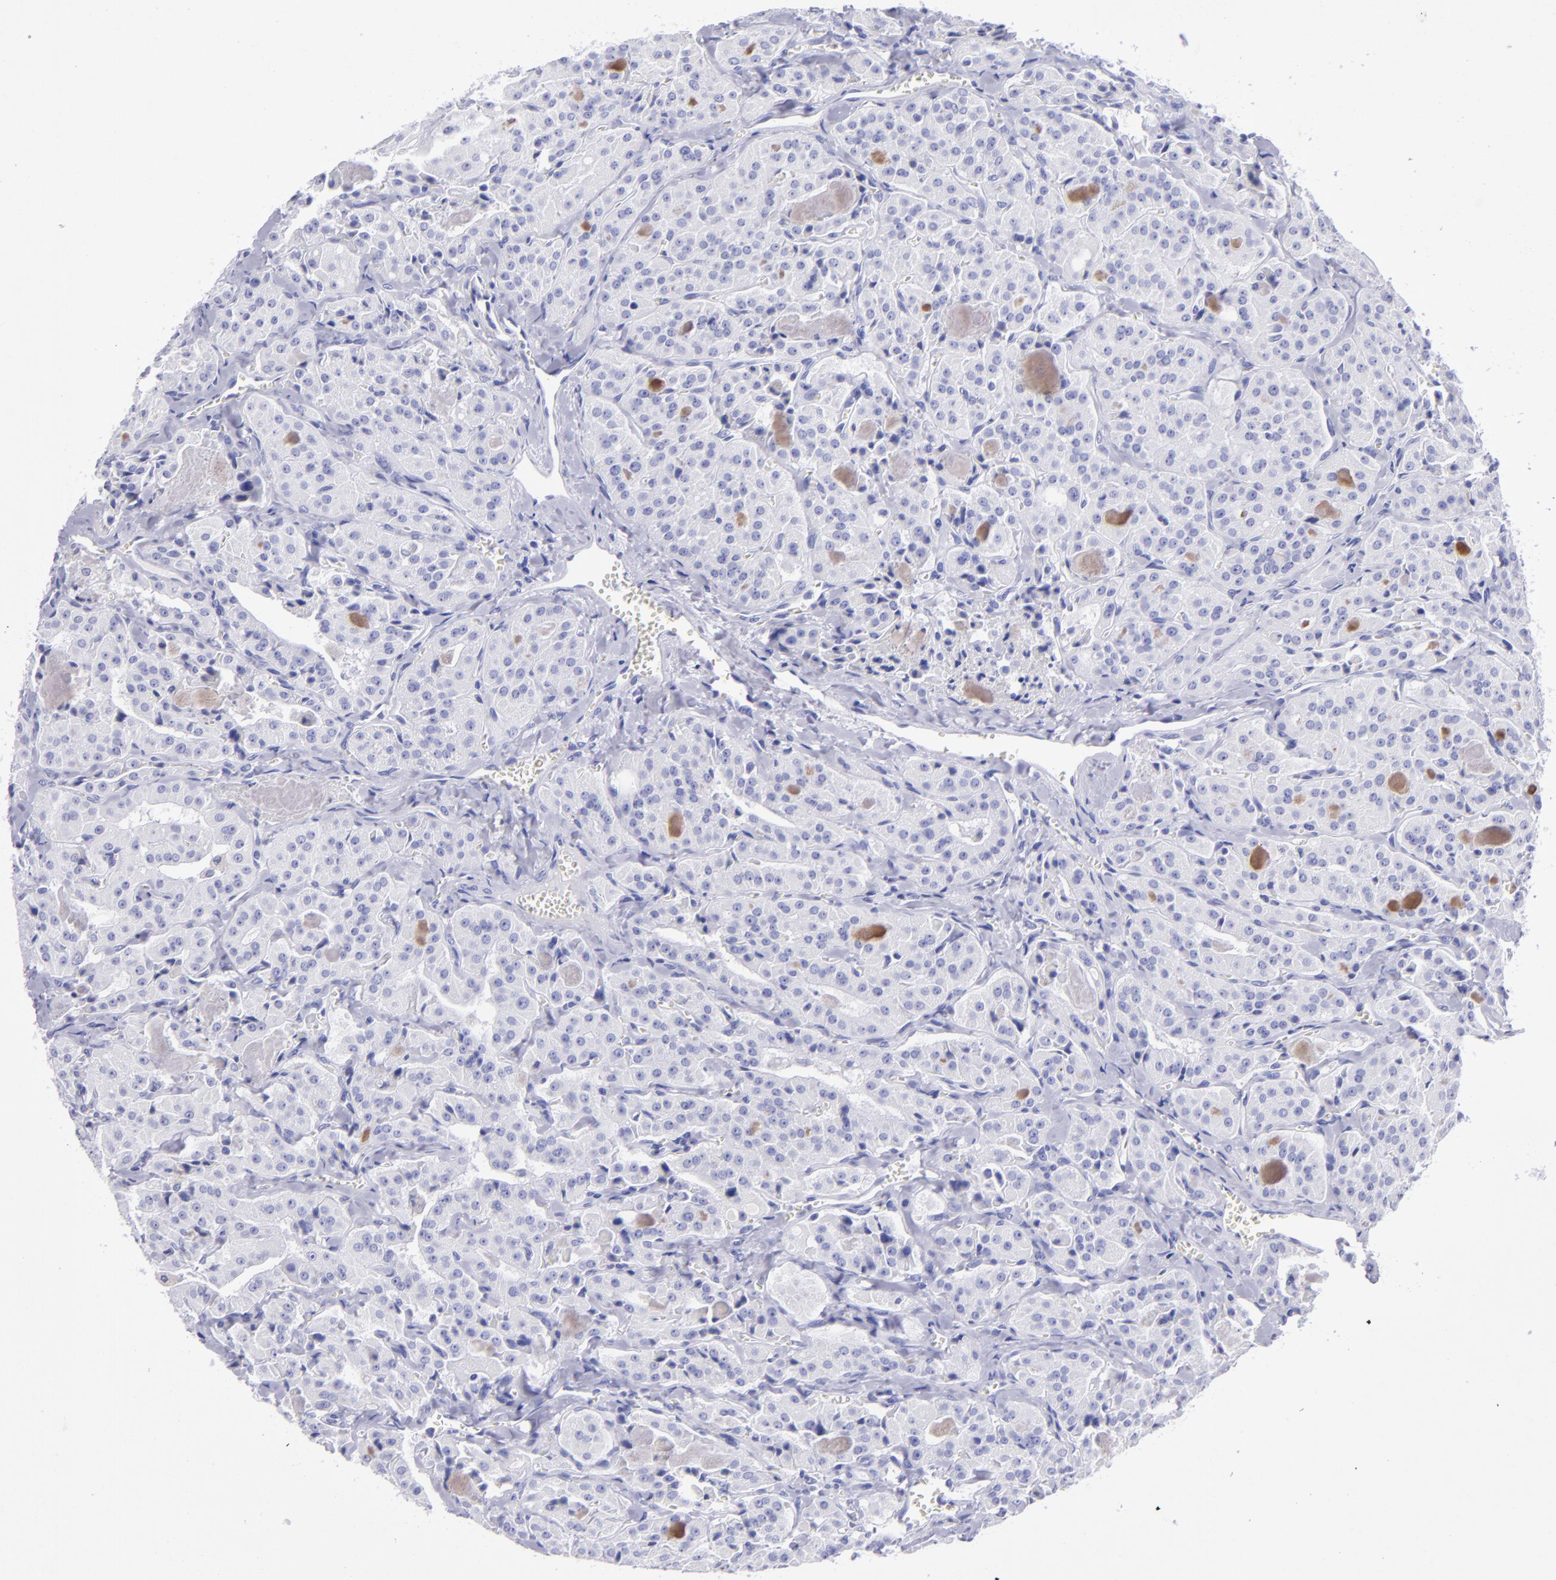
{"staining": {"intensity": "moderate", "quantity": "<25%", "location": "cytoplasmic/membranous"}, "tissue": "thyroid cancer", "cell_type": "Tumor cells", "image_type": "cancer", "snomed": [{"axis": "morphology", "description": "Carcinoma, NOS"}, {"axis": "topography", "description": "Thyroid gland"}], "caption": "Thyroid carcinoma stained with a brown dye reveals moderate cytoplasmic/membranous positive staining in approximately <25% of tumor cells.", "gene": "TYRP1", "patient": {"sex": "male", "age": 76}}